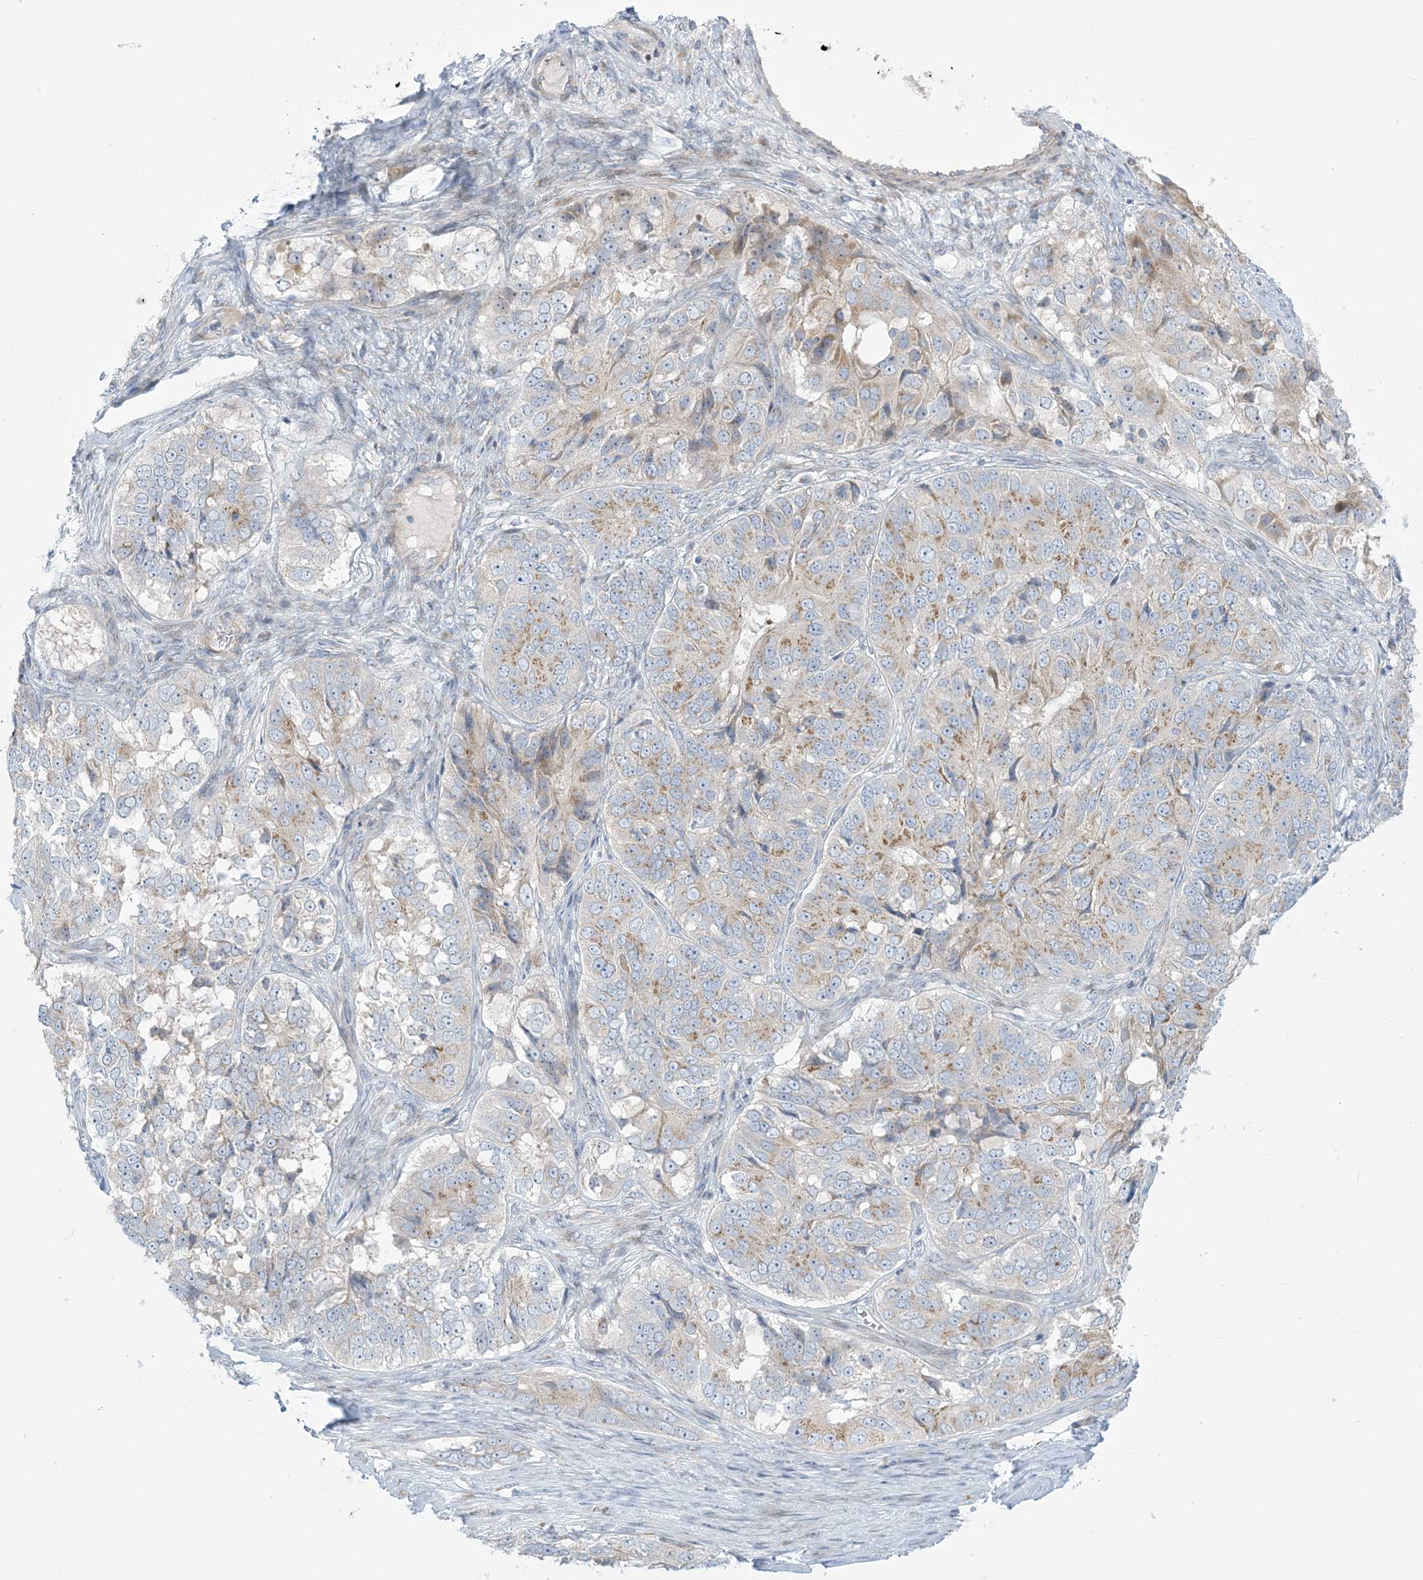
{"staining": {"intensity": "moderate", "quantity": "25%-75%", "location": "cytoplasmic/membranous"}, "tissue": "ovarian cancer", "cell_type": "Tumor cells", "image_type": "cancer", "snomed": [{"axis": "morphology", "description": "Carcinoma, endometroid"}, {"axis": "topography", "description": "Ovary"}], "caption": "A high-resolution micrograph shows immunohistochemistry (IHC) staining of ovarian cancer, which exhibits moderate cytoplasmic/membranous positivity in about 25%-75% of tumor cells. (DAB = brown stain, brightfield microscopy at high magnification).", "gene": "AFTPH", "patient": {"sex": "female", "age": 51}}